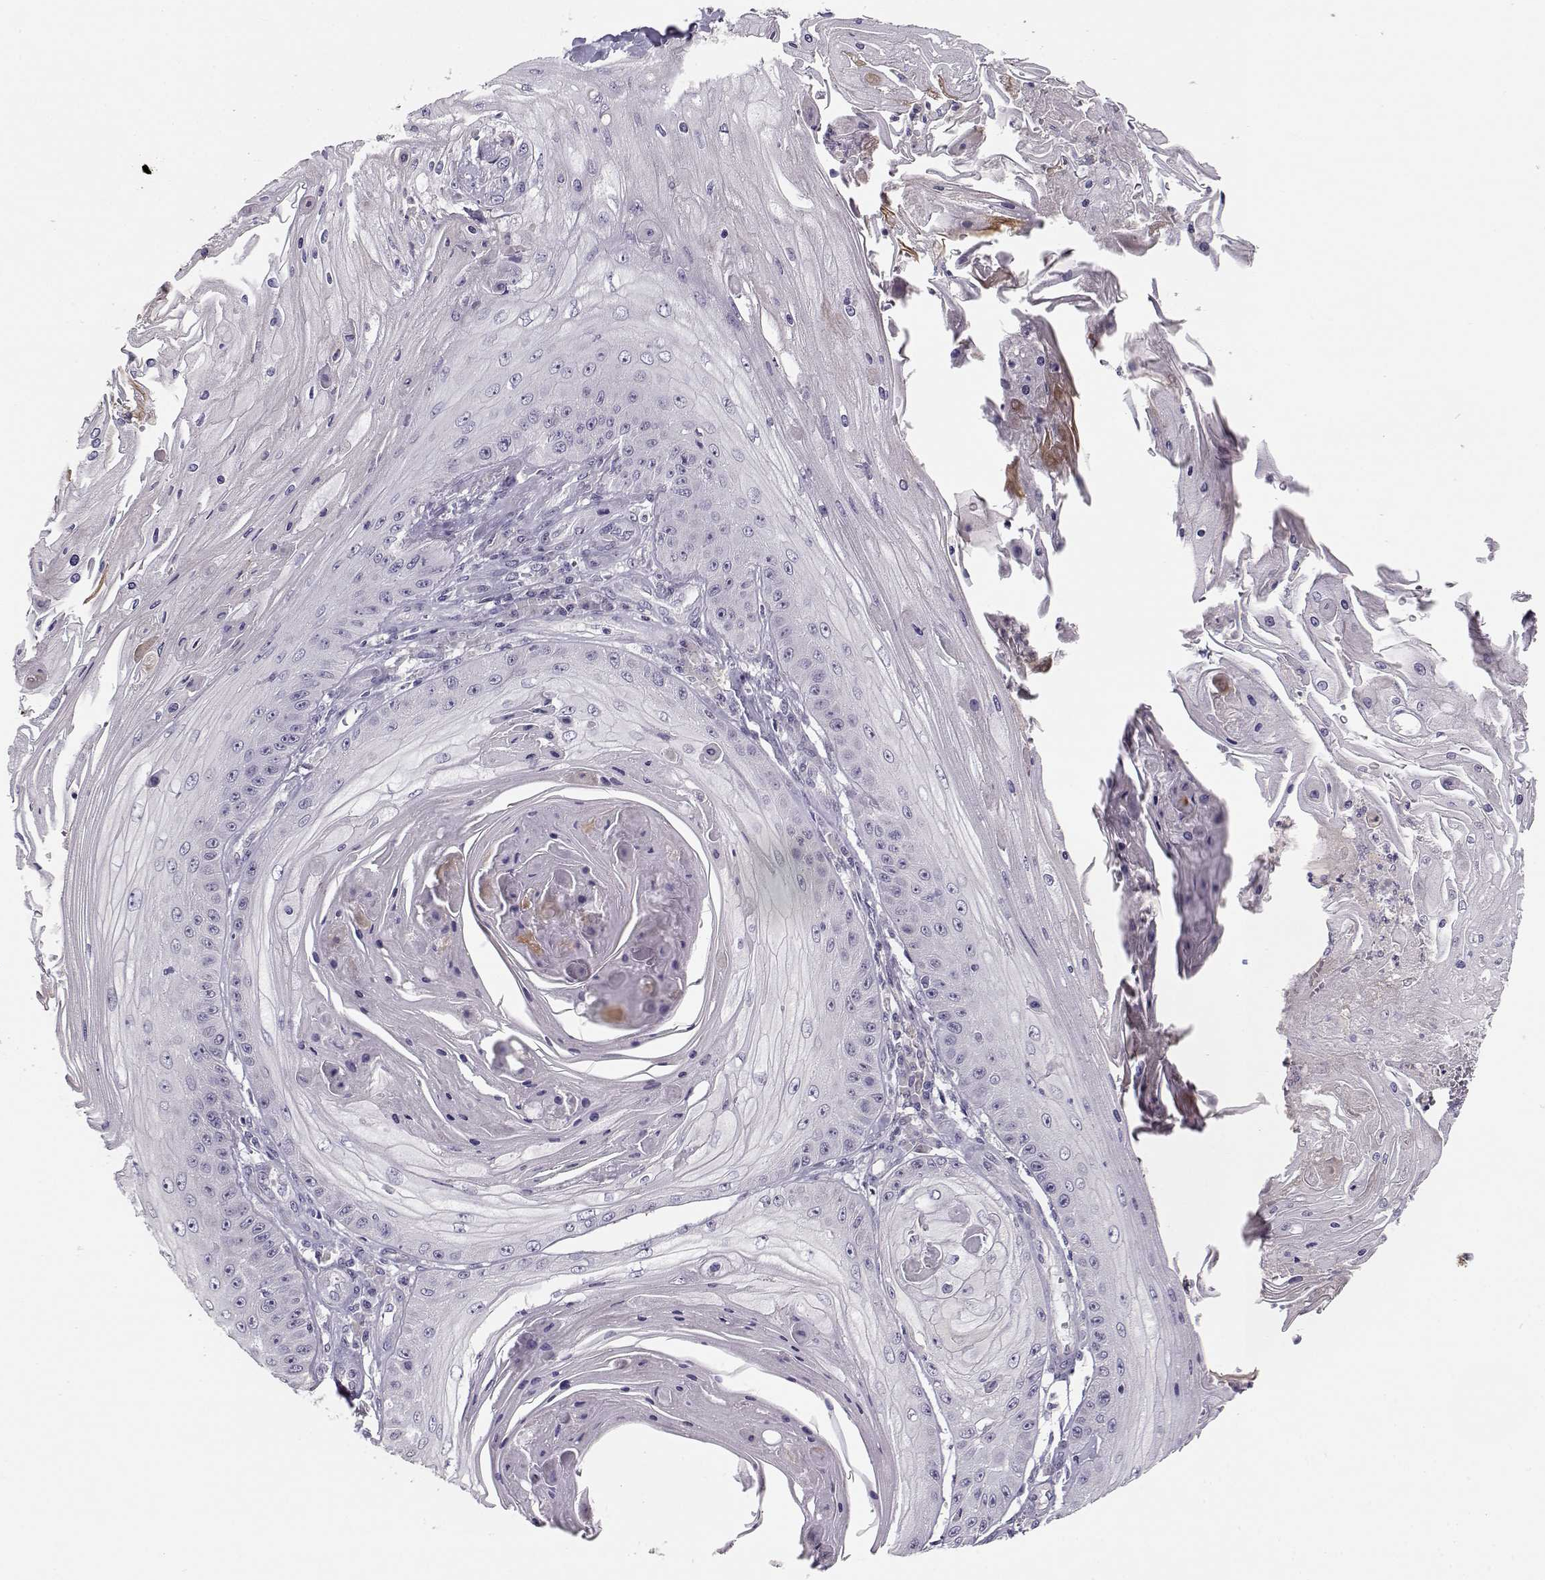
{"staining": {"intensity": "negative", "quantity": "none", "location": "none"}, "tissue": "skin cancer", "cell_type": "Tumor cells", "image_type": "cancer", "snomed": [{"axis": "morphology", "description": "Squamous cell carcinoma, NOS"}, {"axis": "topography", "description": "Skin"}], "caption": "Protein analysis of squamous cell carcinoma (skin) demonstrates no significant positivity in tumor cells.", "gene": "TMEM145", "patient": {"sex": "male", "age": 70}}